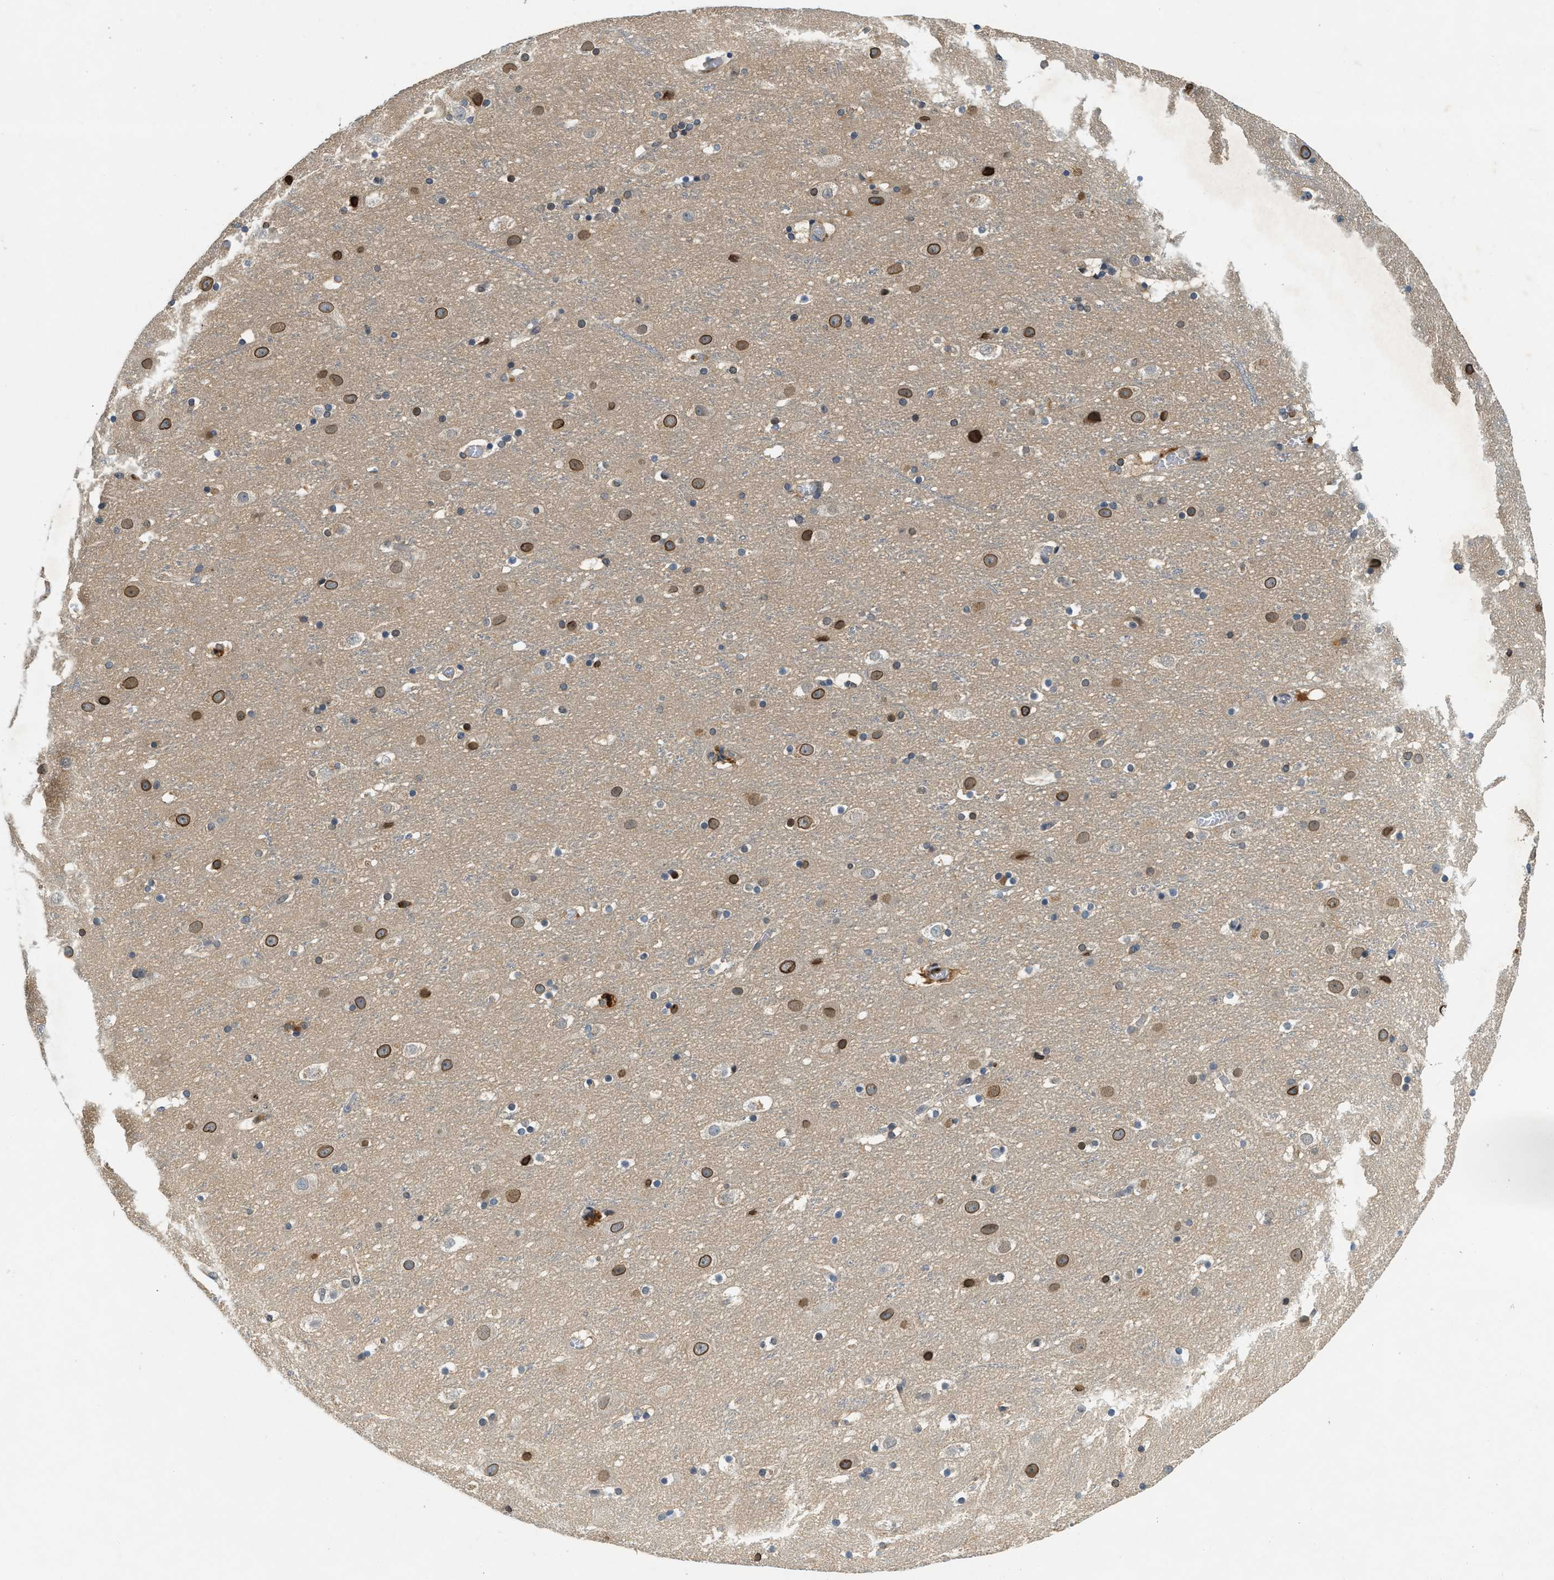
{"staining": {"intensity": "negative", "quantity": "none", "location": "none"}, "tissue": "cerebral cortex", "cell_type": "Endothelial cells", "image_type": "normal", "snomed": [{"axis": "morphology", "description": "Normal tissue, NOS"}, {"axis": "topography", "description": "Cerebral cortex"}], "caption": "This is a image of IHC staining of normal cerebral cortex, which shows no expression in endothelial cells.", "gene": "GMPPB", "patient": {"sex": "male", "age": 45}}